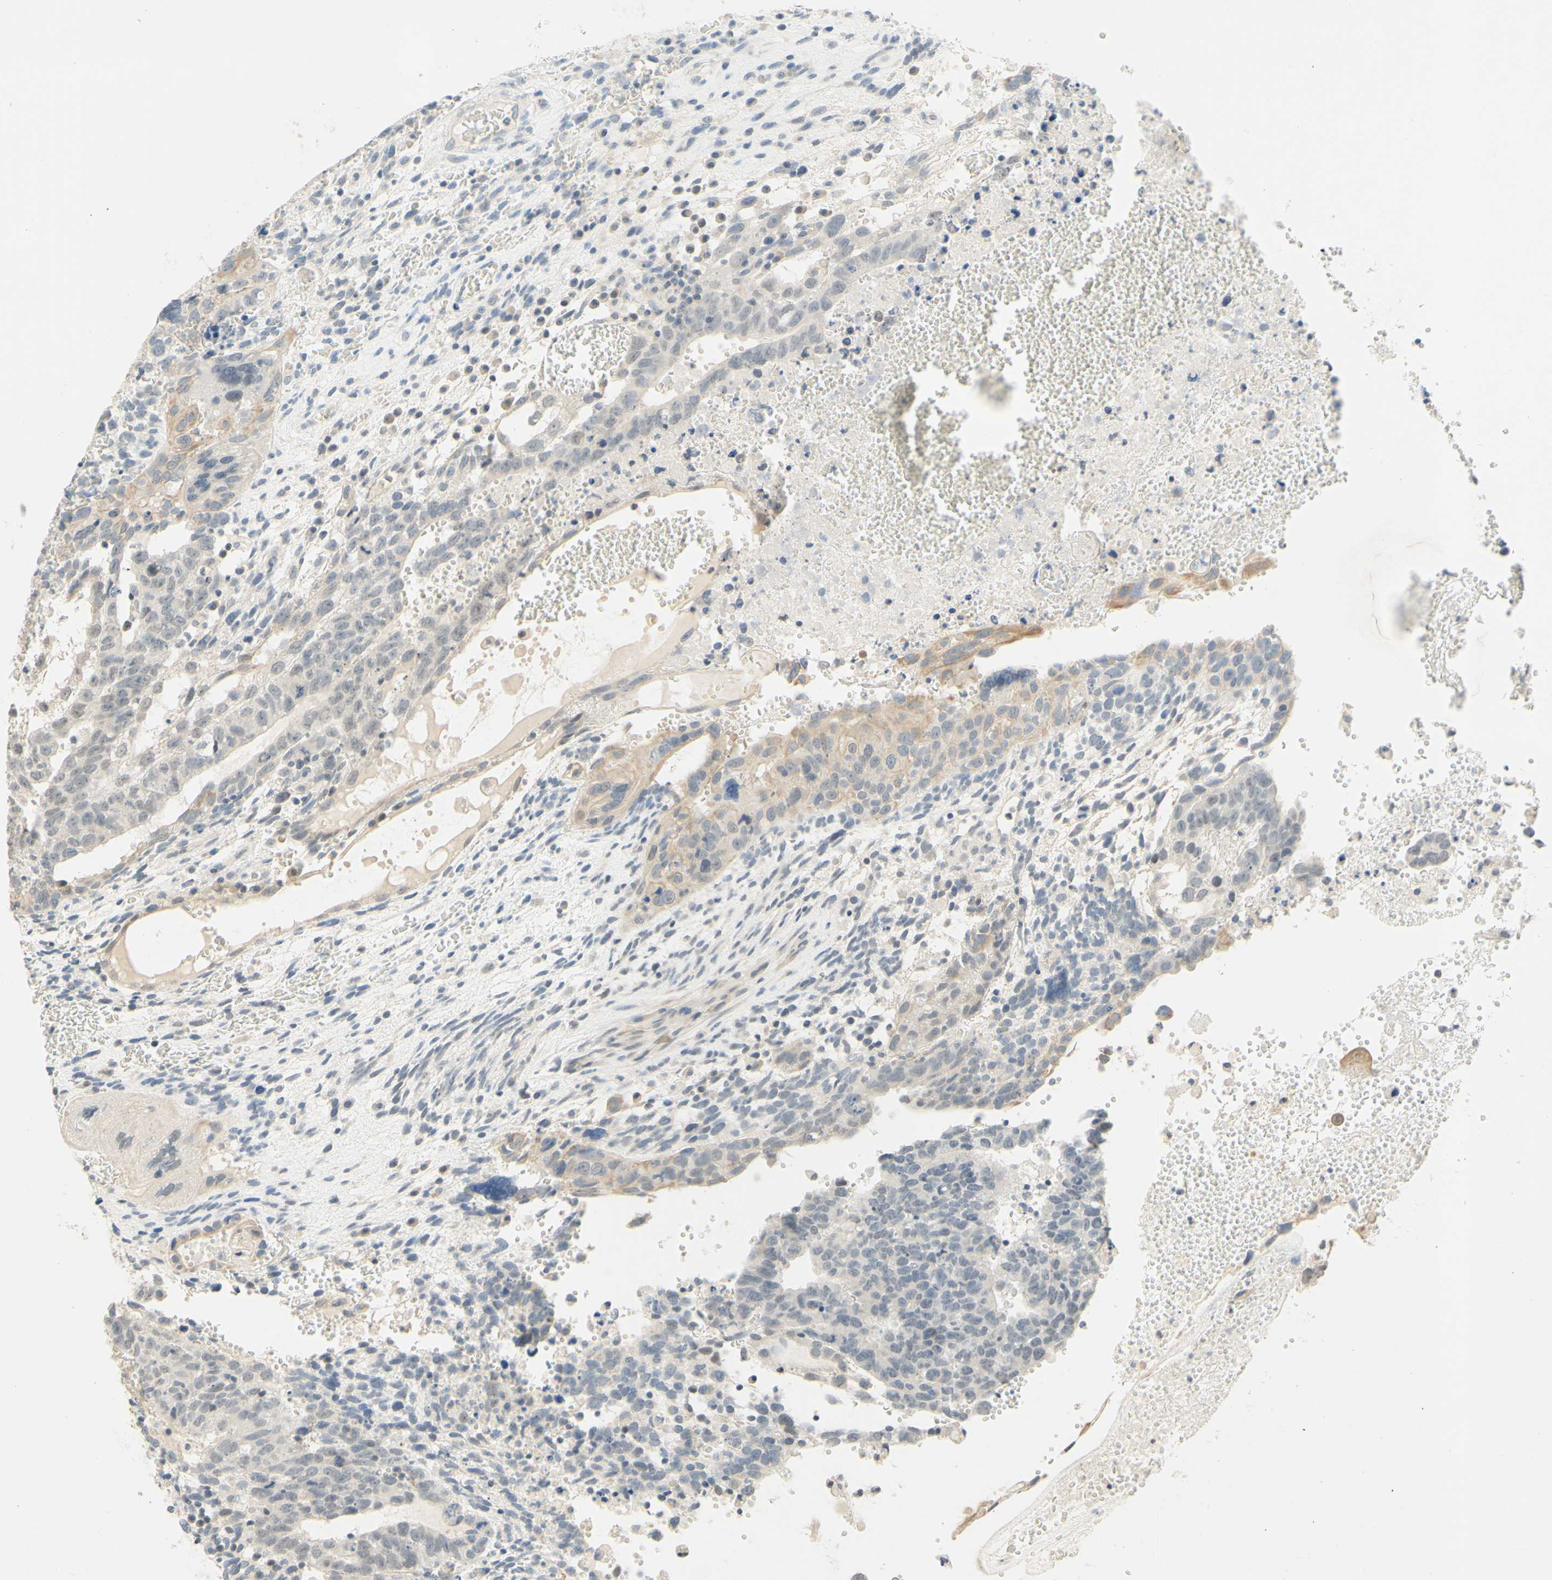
{"staining": {"intensity": "weak", "quantity": "<25%", "location": "cytoplasmic/membranous"}, "tissue": "testis cancer", "cell_type": "Tumor cells", "image_type": "cancer", "snomed": [{"axis": "morphology", "description": "Seminoma, NOS"}, {"axis": "morphology", "description": "Carcinoma, Embryonal, NOS"}, {"axis": "topography", "description": "Testis"}], "caption": "A high-resolution photomicrograph shows immunohistochemistry (IHC) staining of seminoma (testis), which demonstrates no significant expression in tumor cells.", "gene": "MAG", "patient": {"sex": "male", "age": 52}}